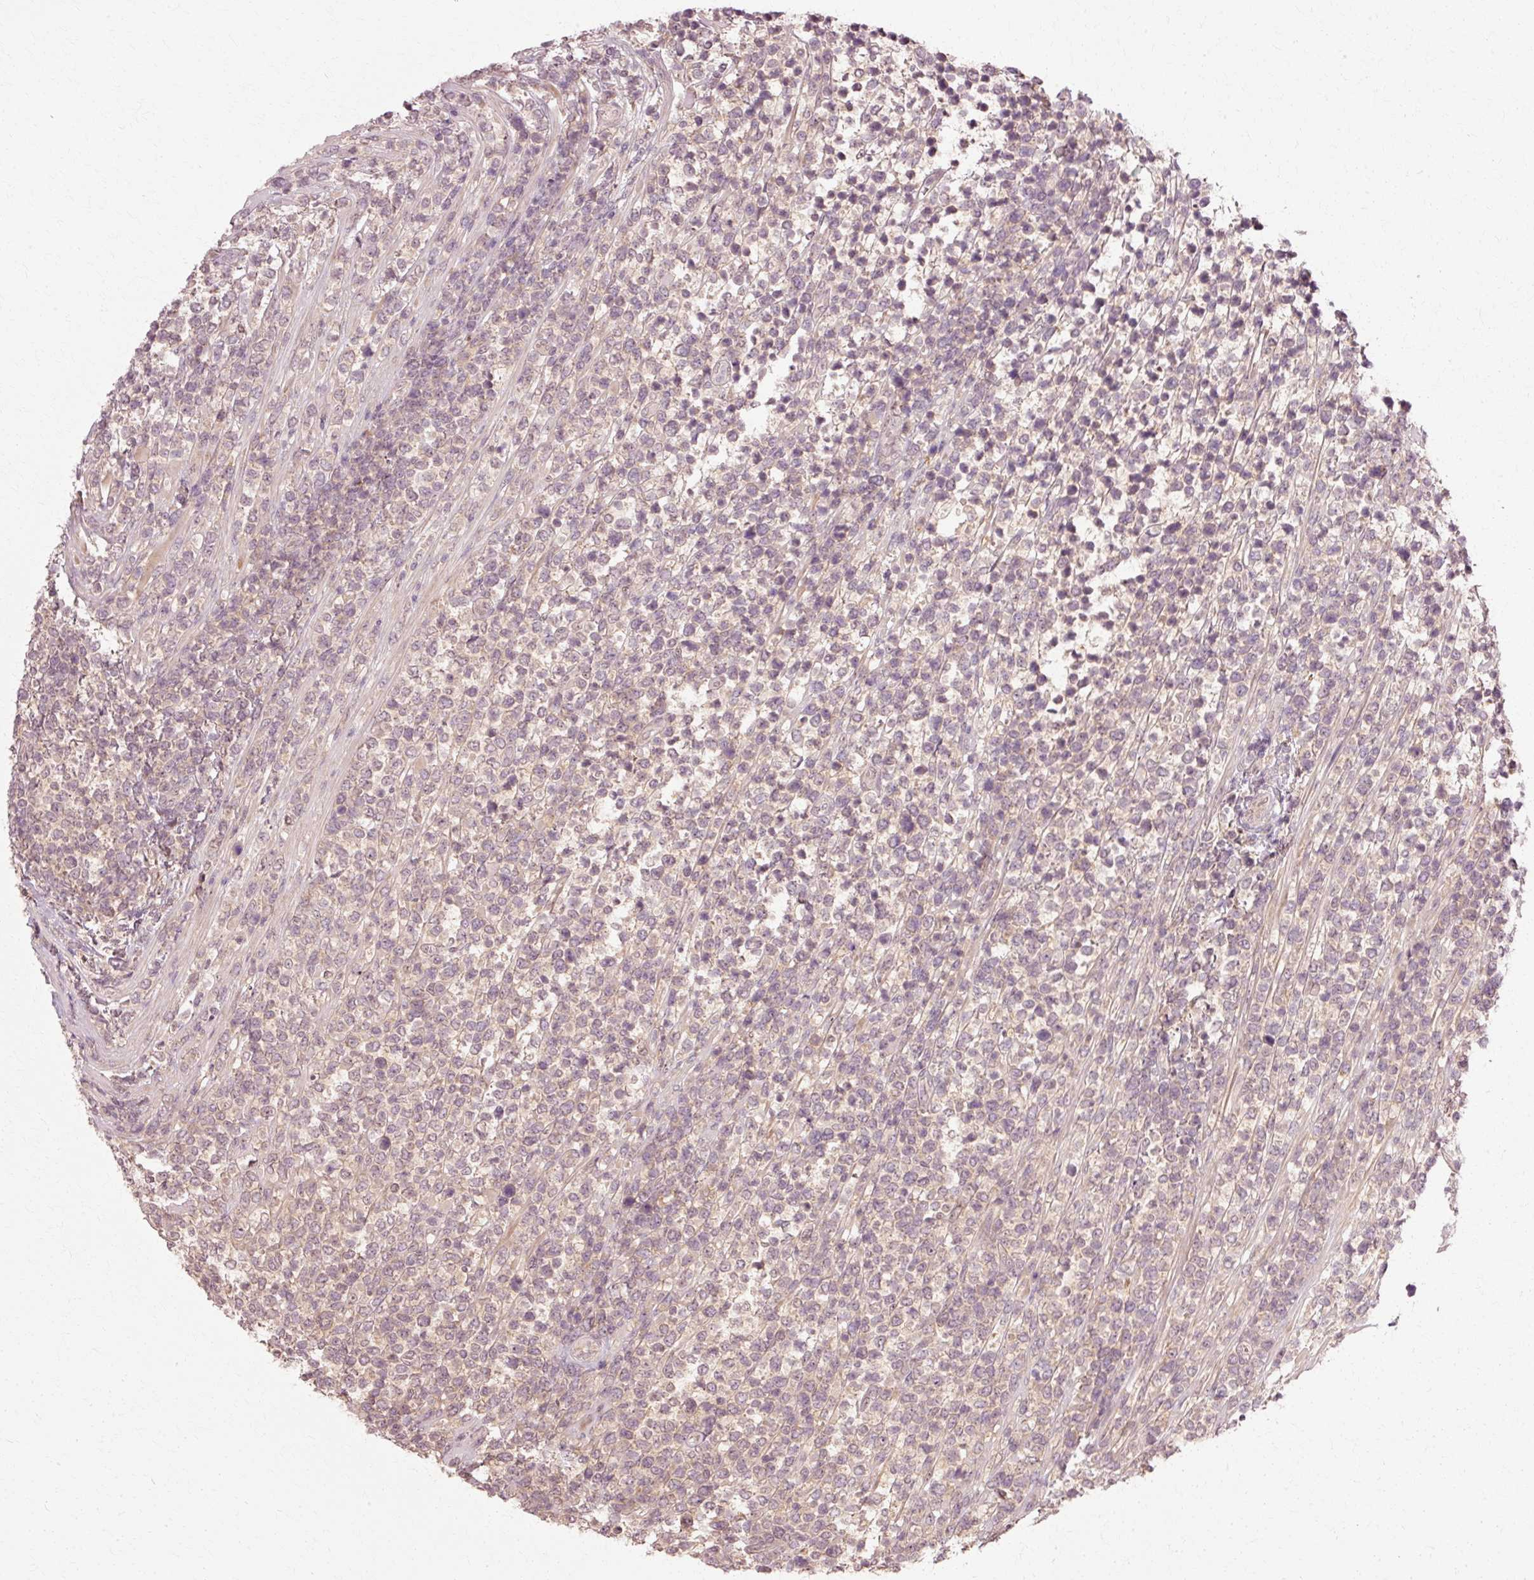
{"staining": {"intensity": "weak", "quantity": ">75%", "location": "cytoplasmic/membranous"}, "tissue": "lymphoma", "cell_type": "Tumor cells", "image_type": "cancer", "snomed": [{"axis": "morphology", "description": "Malignant lymphoma, non-Hodgkin's type, High grade"}, {"axis": "topography", "description": "Soft tissue"}], "caption": "The immunohistochemical stain shows weak cytoplasmic/membranous positivity in tumor cells of lymphoma tissue. (Brightfield microscopy of DAB IHC at high magnification).", "gene": "RGPD5", "patient": {"sex": "female", "age": 56}}